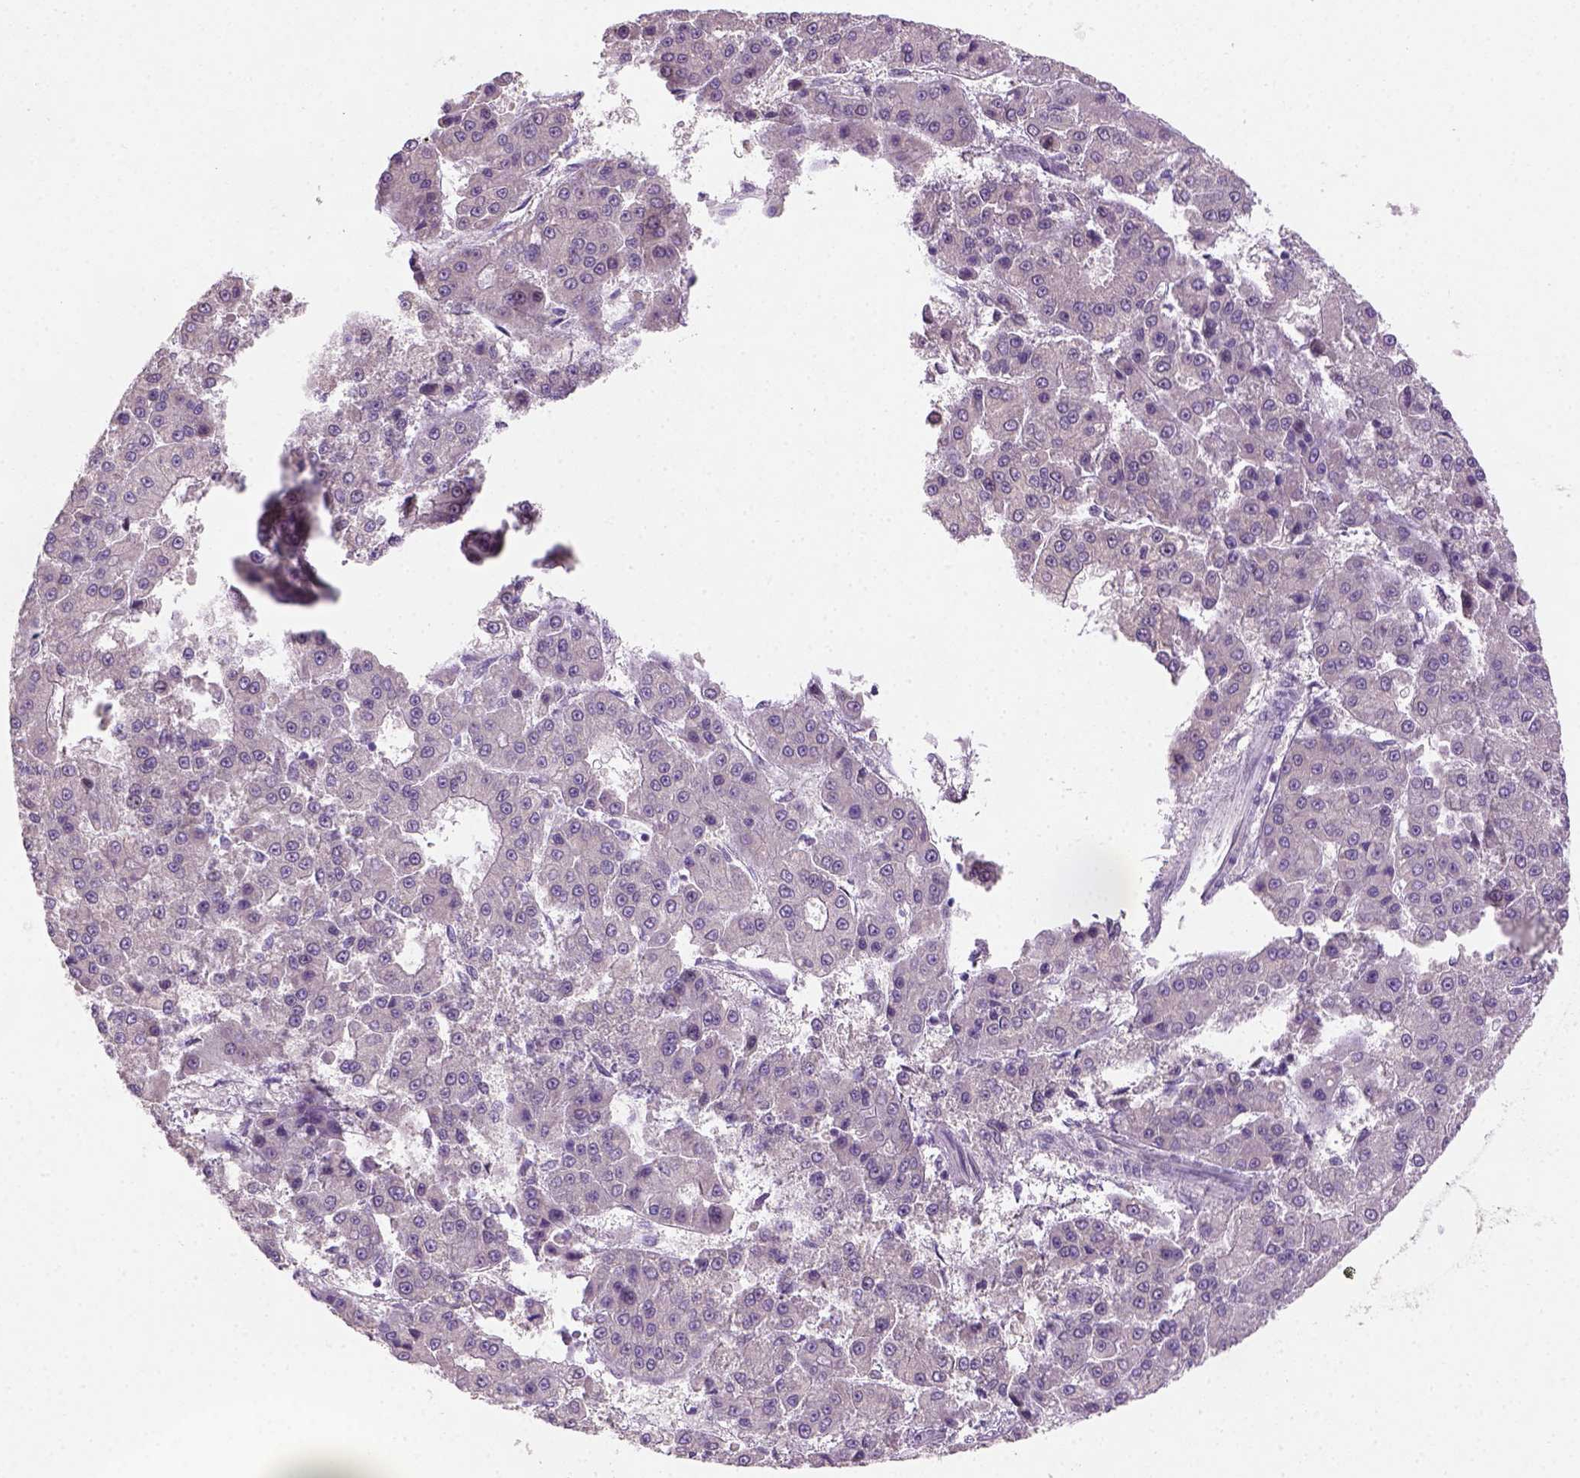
{"staining": {"intensity": "negative", "quantity": "none", "location": "none"}, "tissue": "liver cancer", "cell_type": "Tumor cells", "image_type": "cancer", "snomed": [{"axis": "morphology", "description": "Carcinoma, Hepatocellular, NOS"}, {"axis": "topography", "description": "Liver"}], "caption": "Immunohistochemistry (IHC) of human liver hepatocellular carcinoma exhibits no expression in tumor cells. (DAB IHC with hematoxylin counter stain).", "gene": "DDX50", "patient": {"sex": "male", "age": 70}}